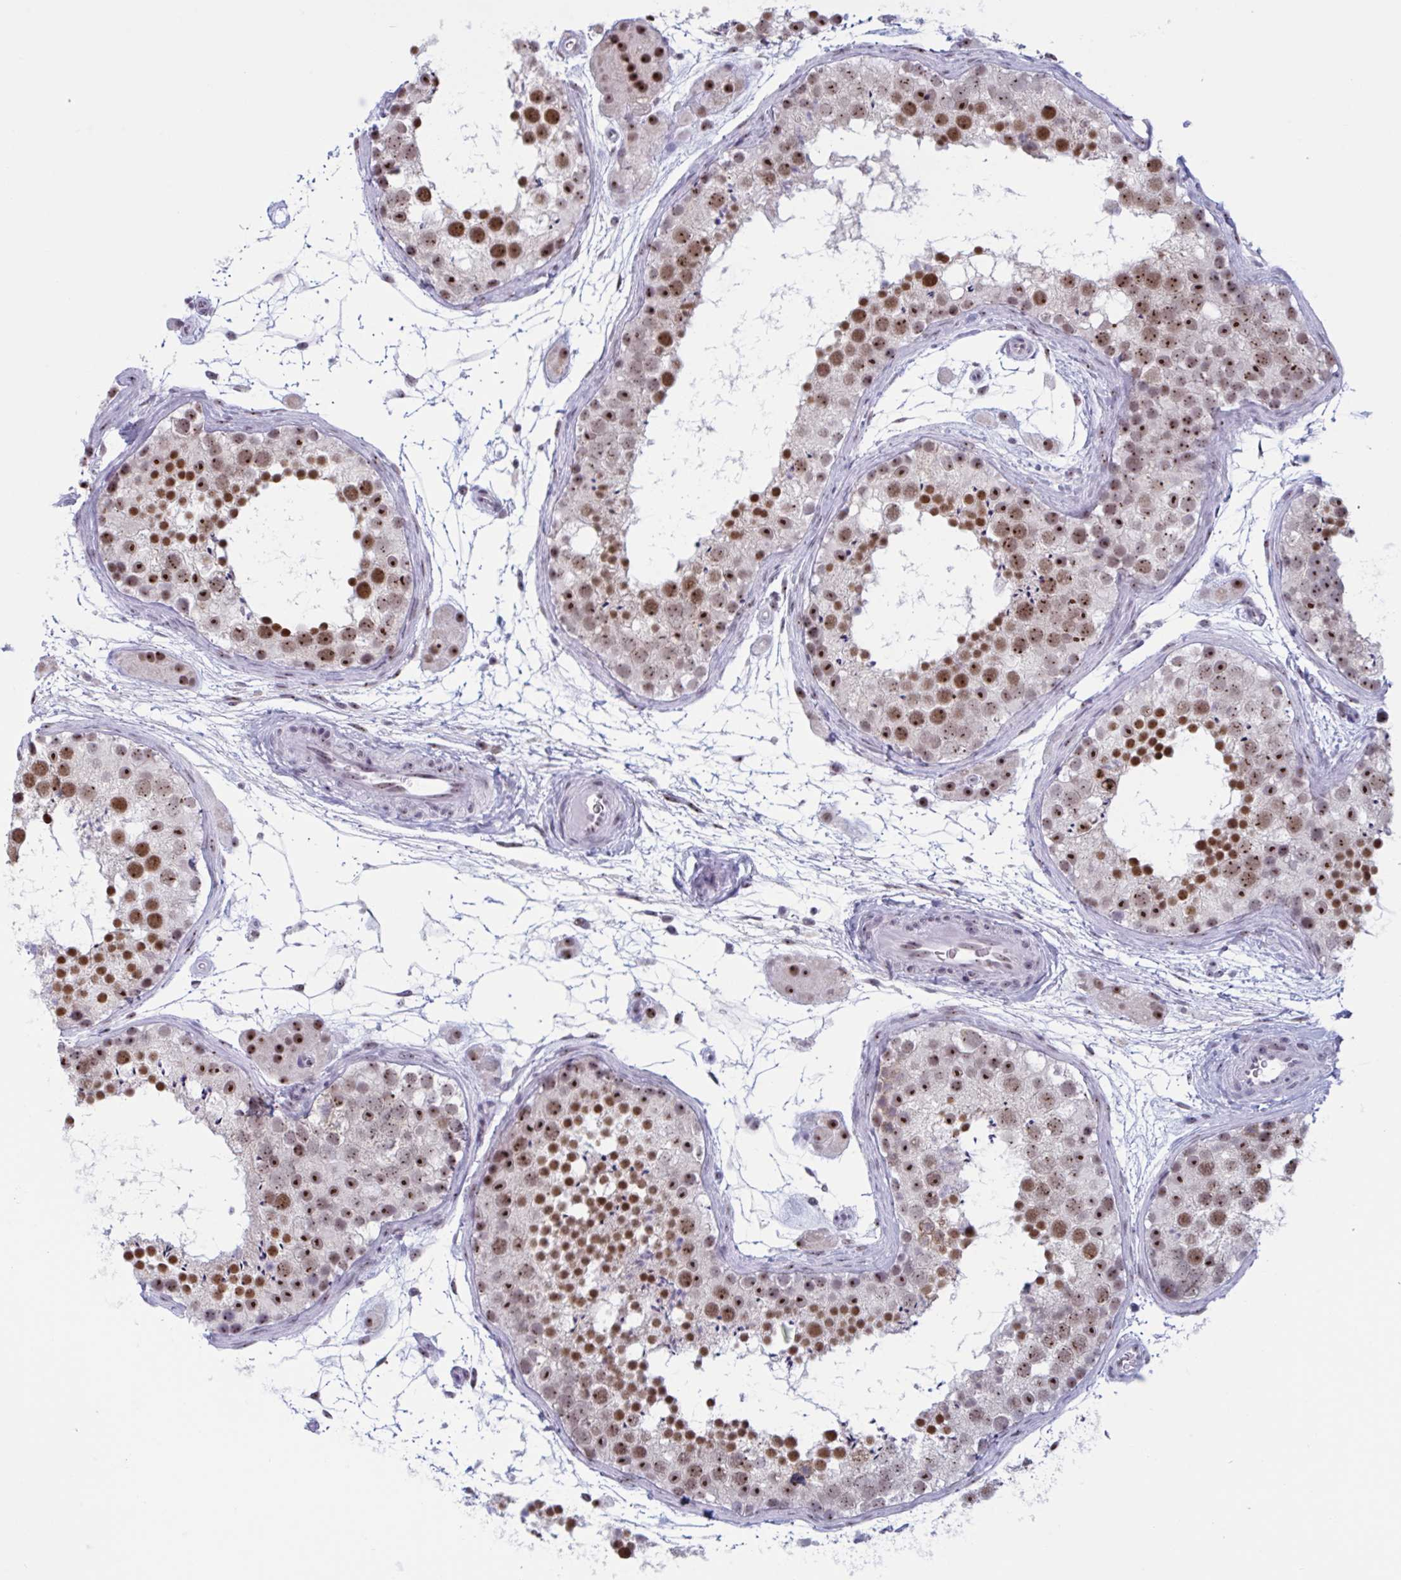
{"staining": {"intensity": "moderate", "quantity": ">75%", "location": "nuclear"}, "tissue": "testis", "cell_type": "Cells in seminiferous ducts", "image_type": "normal", "snomed": [{"axis": "morphology", "description": "Normal tissue, NOS"}, {"axis": "topography", "description": "Testis"}], "caption": "Immunohistochemistry of normal human testis demonstrates medium levels of moderate nuclear expression in about >75% of cells in seminiferous ducts. (DAB = brown stain, brightfield microscopy at high magnification).", "gene": "TGM6", "patient": {"sex": "male", "age": 41}}